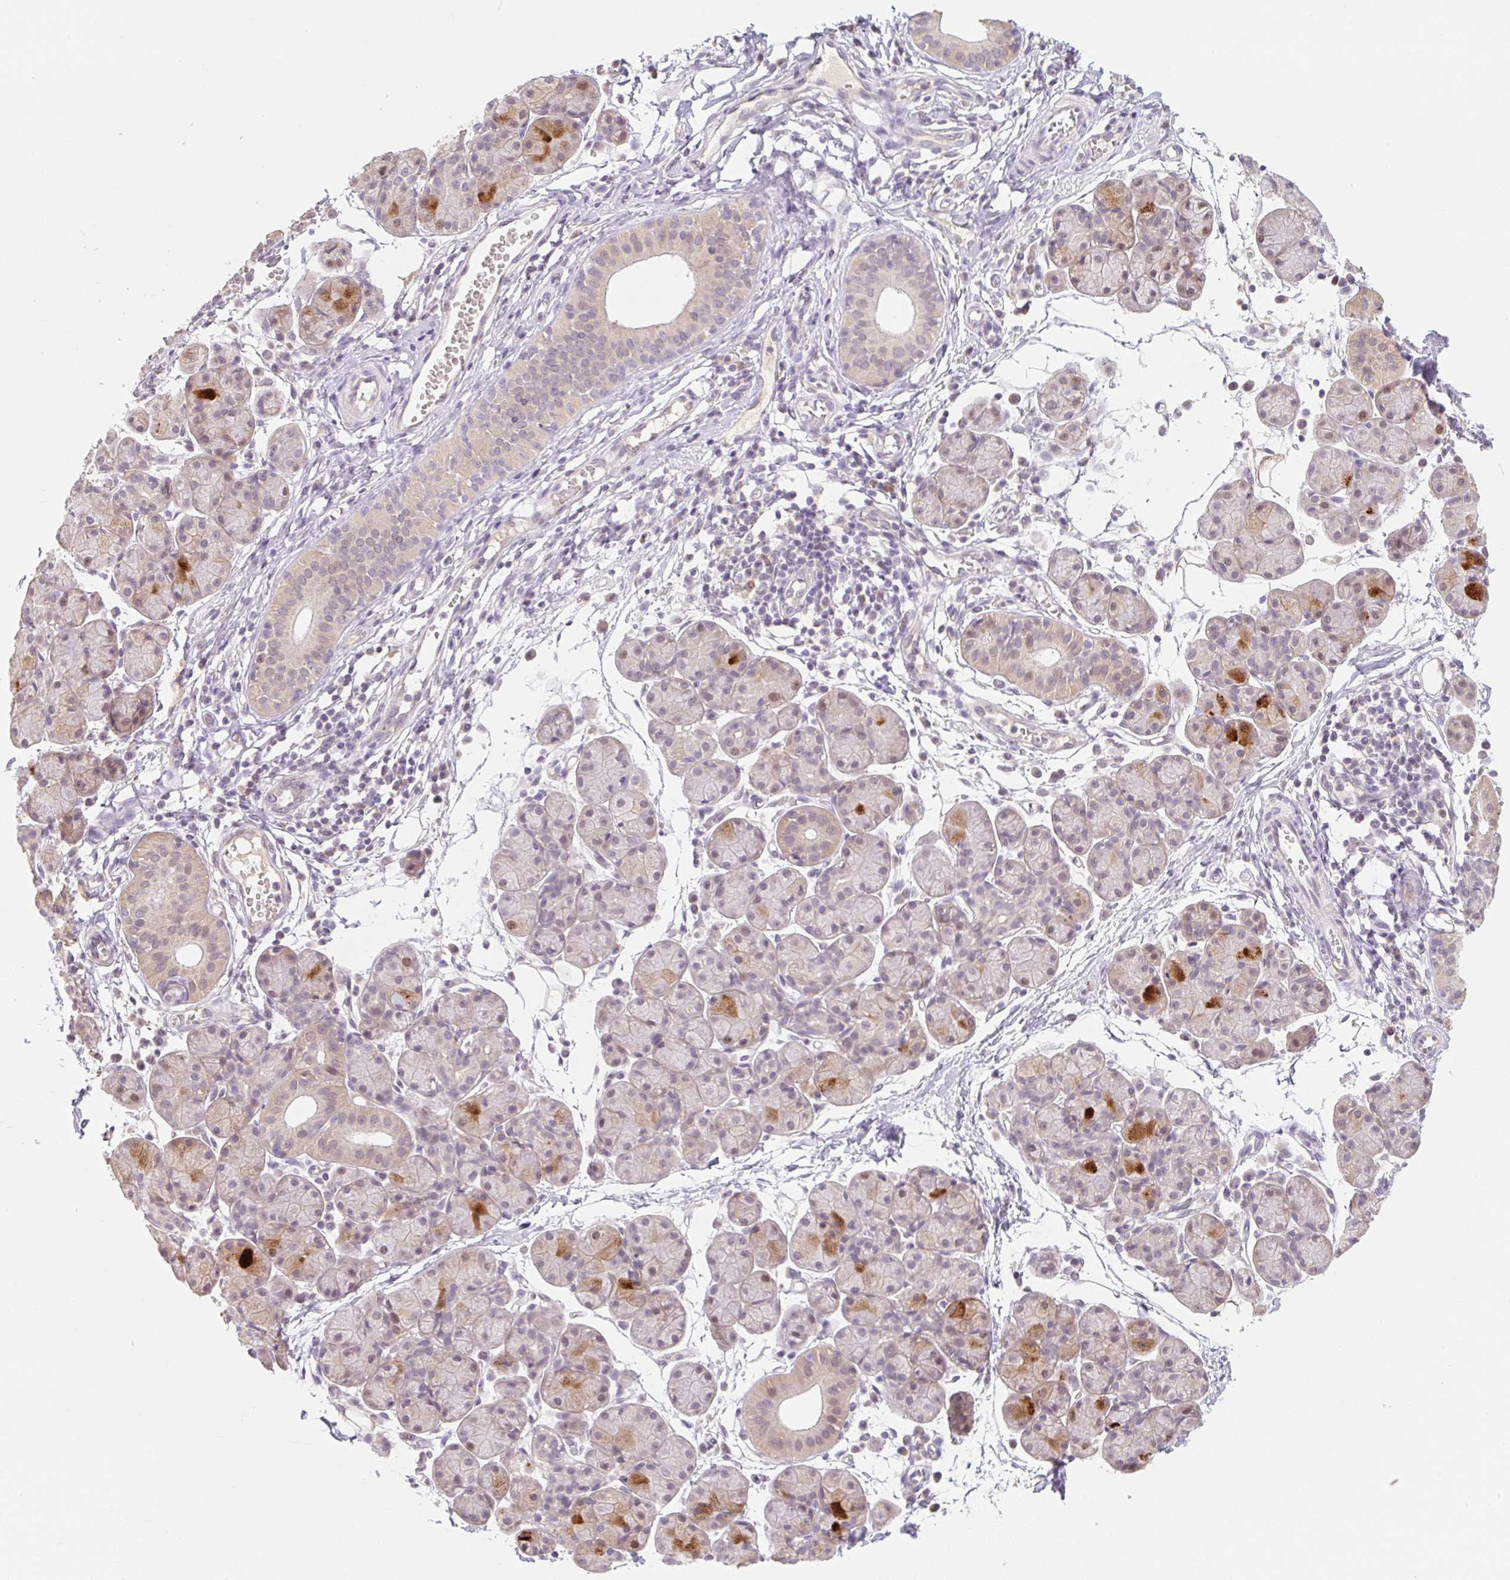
{"staining": {"intensity": "moderate", "quantity": "<25%", "location": "cytoplasmic/membranous,nuclear"}, "tissue": "salivary gland", "cell_type": "Glandular cells", "image_type": "normal", "snomed": [{"axis": "morphology", "description": "Normal tissue, NOS"}, {"axis": "morphology", "description": "Inflammation, NOS"}, {"axis": "topography", "description": "Lymph node"}, {"axis": "topography", "description": "Salivary gland"}], "caption": "Benign salivary gland was stained to show a protein in brown. There is low levels of moderate cytoplasmic/membranous,nuclear positivity in about <25% of glandular cells.", "gene": "MIA2", "patient": {"sex": "male", "age": 3}}